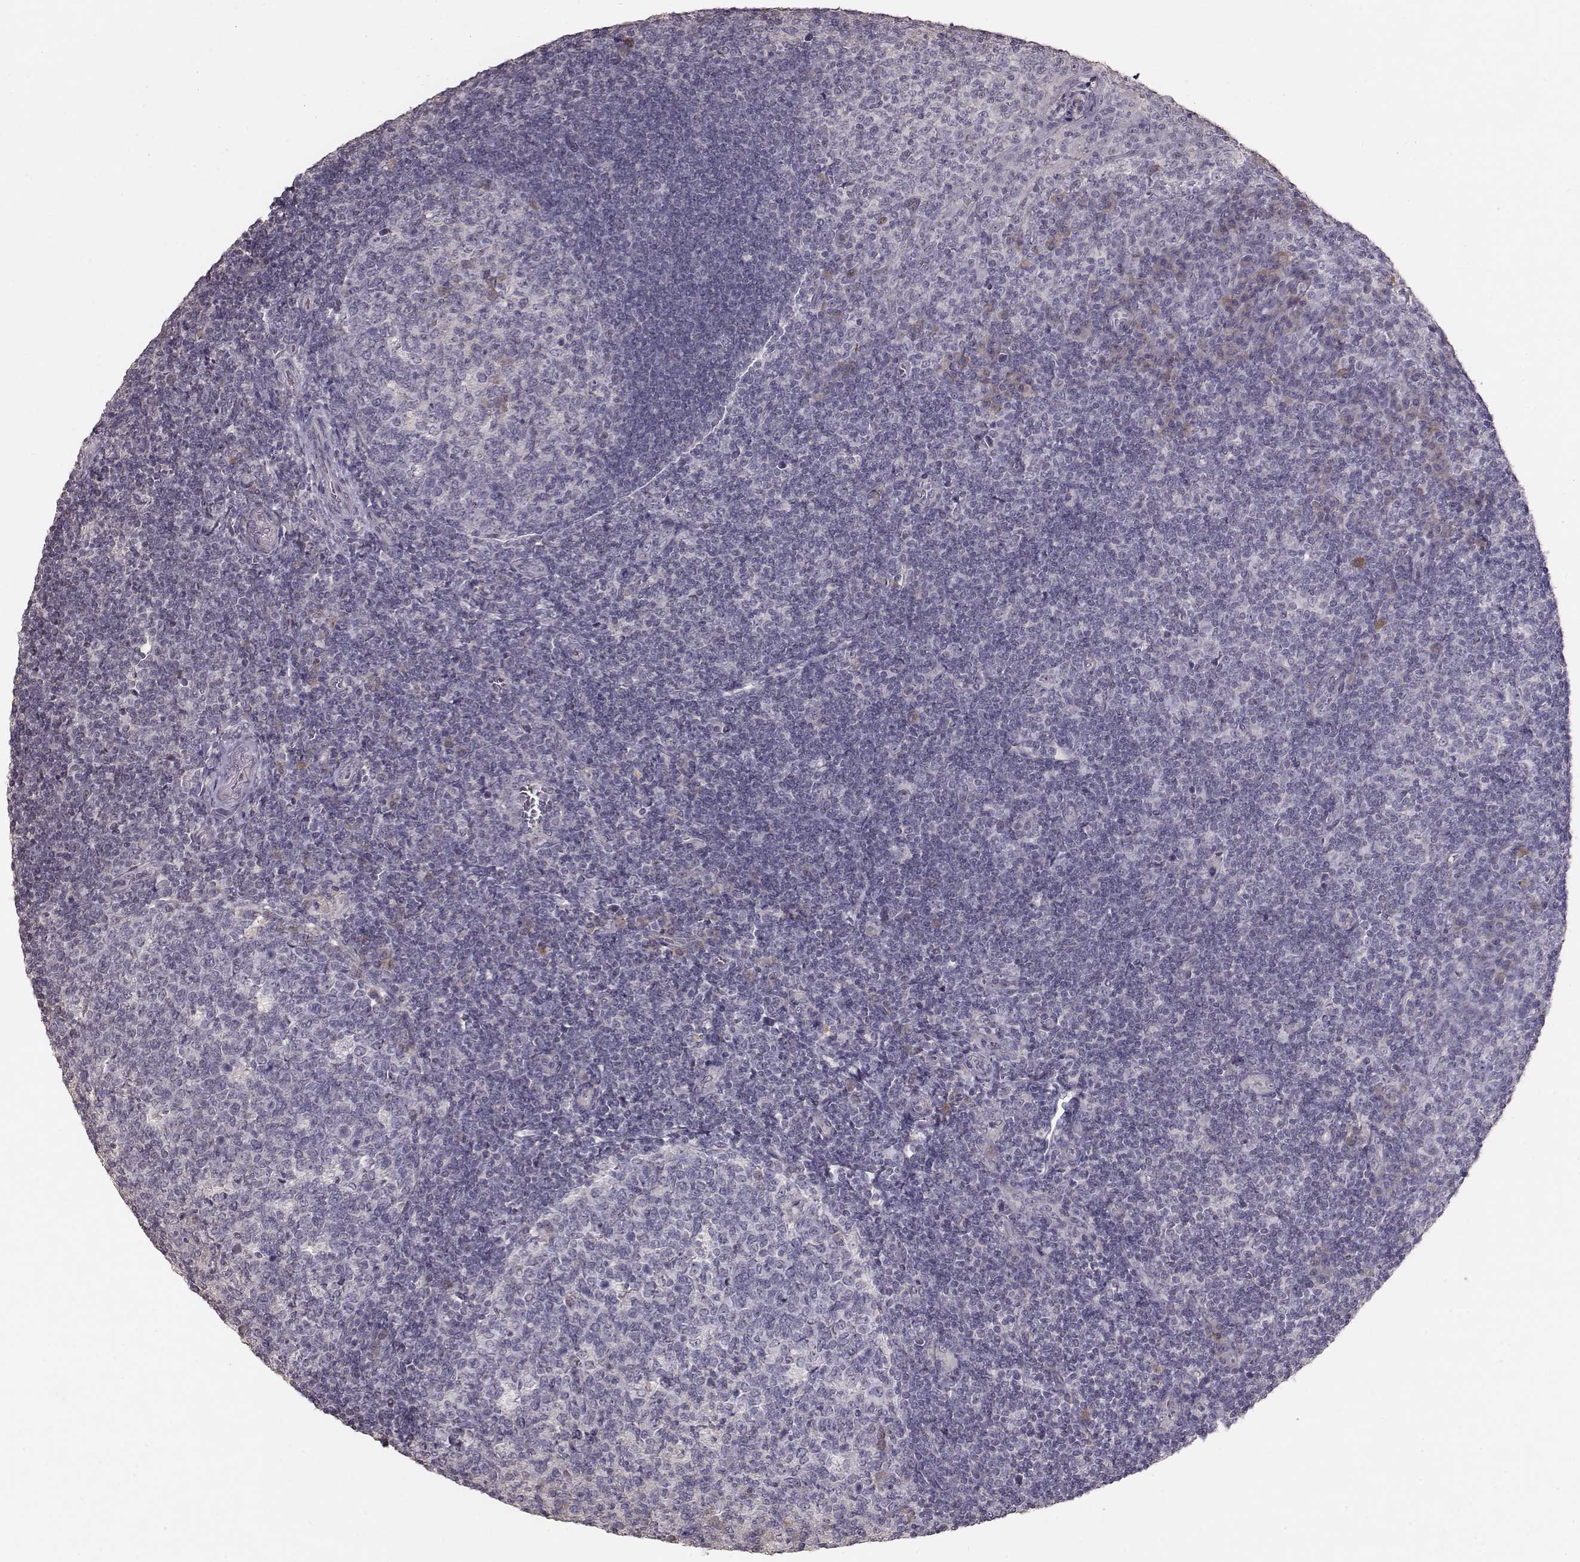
{"staining": {"intensity": "negative", "quantity": "none", "location": "none"}, "tissue": "tonsil", "cell_type": "Germinal center cells", "image_type": "normal", "snomed": [{"axis": "morphology", "description": "Normal tissue, NOS"}, {"axis": "topography", "description": "Tonsil"}], "caption": "Germinal center cells show no significant expression in unremarkable tonsil.", "gene": "PMCH", "patient": {"sex": "female", "age": 12}}